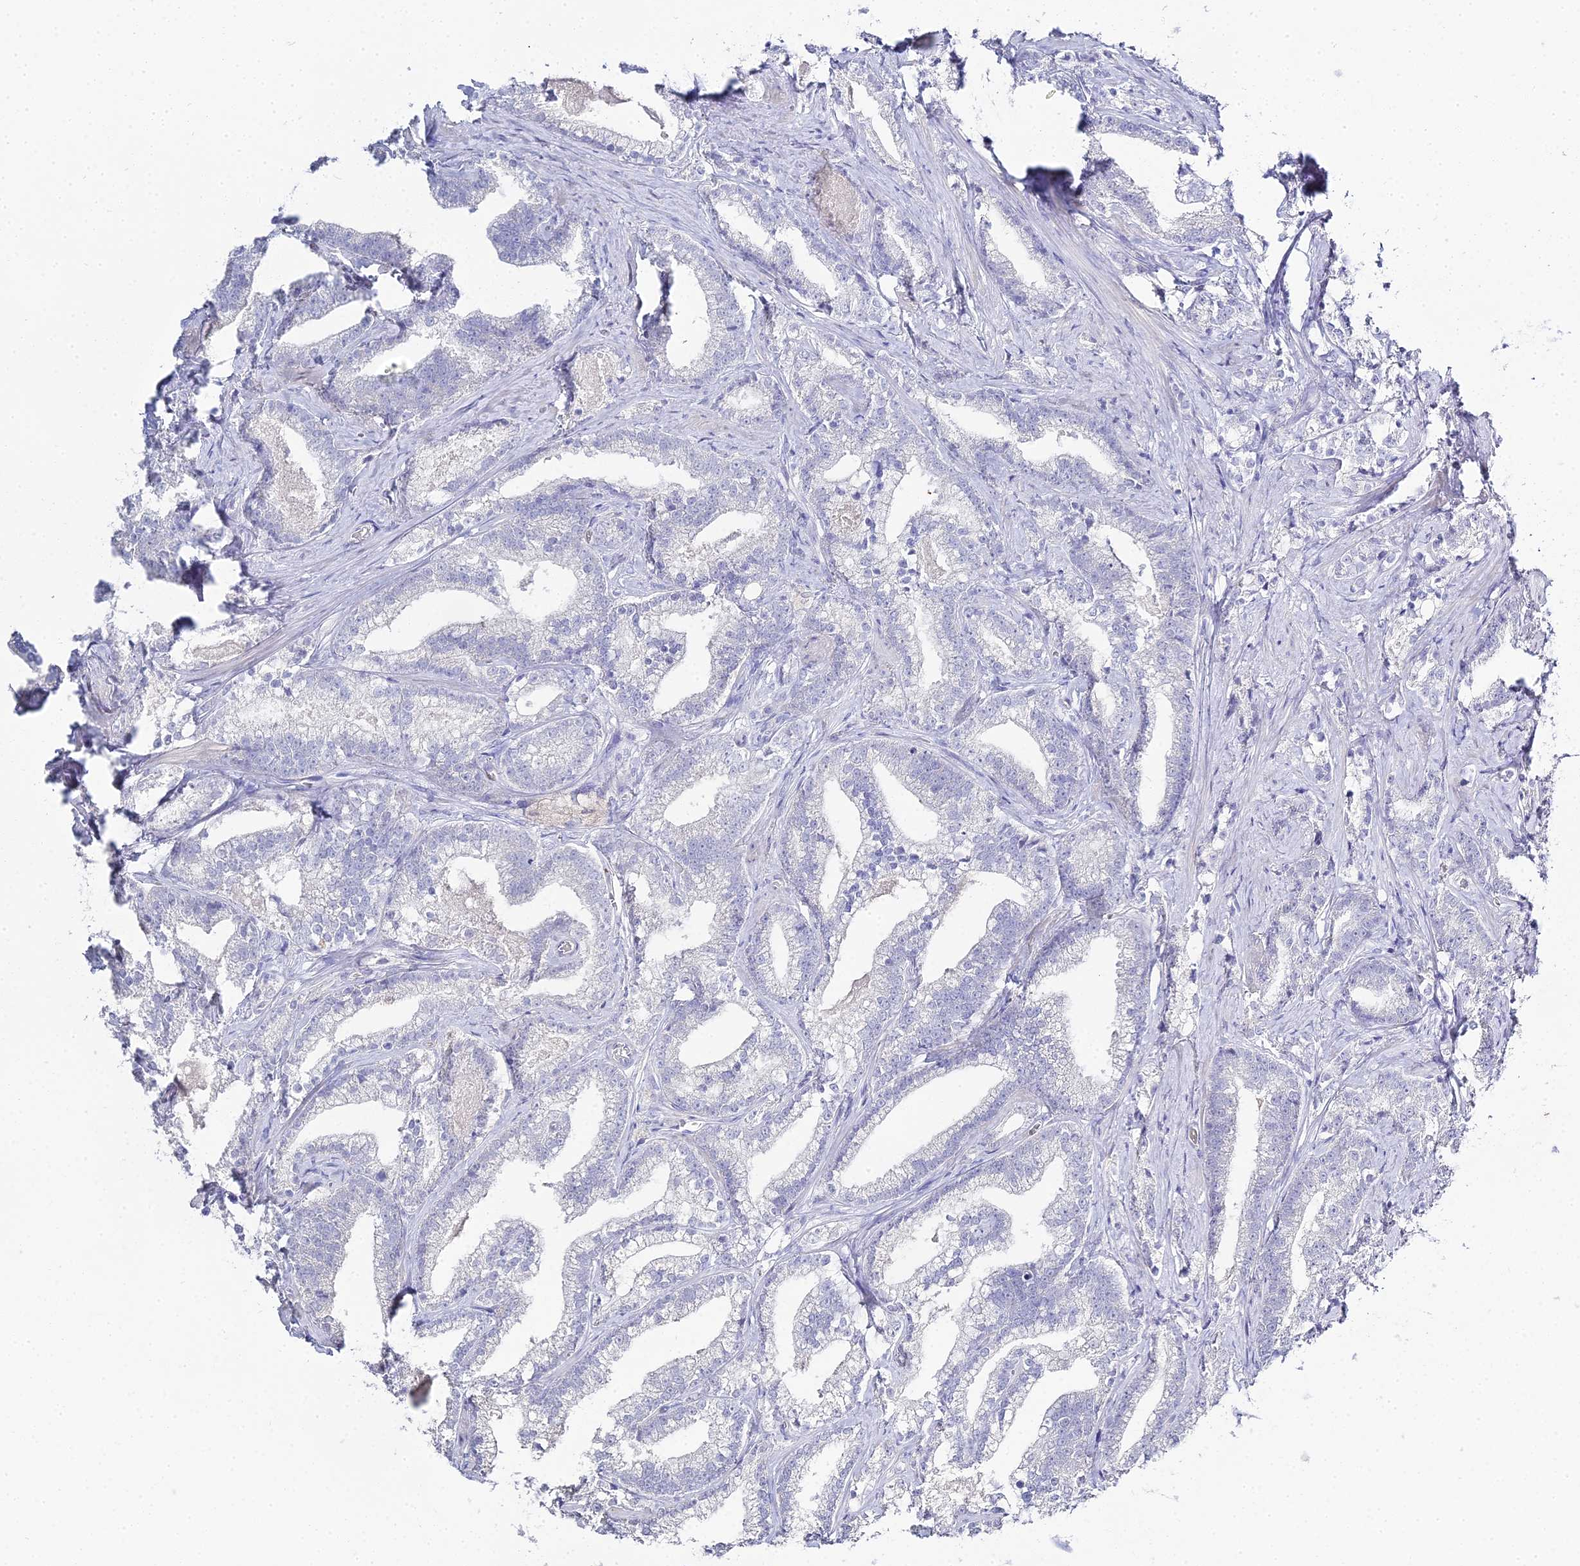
{"staining": {"intensity": "negative", "quantity": "none", "location": "none"}, "tissue": "prostate cancer", "cell_type": "Tumor cells", "image_type": "cancer", "snomed": [{"axis": "morphology", "description": "Adenocarcinoma, High grade"}, {"axis": "topography", "description": "Prostate and seminal vesicle, NOS"}], "caption": "An image of human prostate cancer is negative for staining in tumor cells.", "gene": "S100A7", "patient": {"sex": "male", "age": 67}}